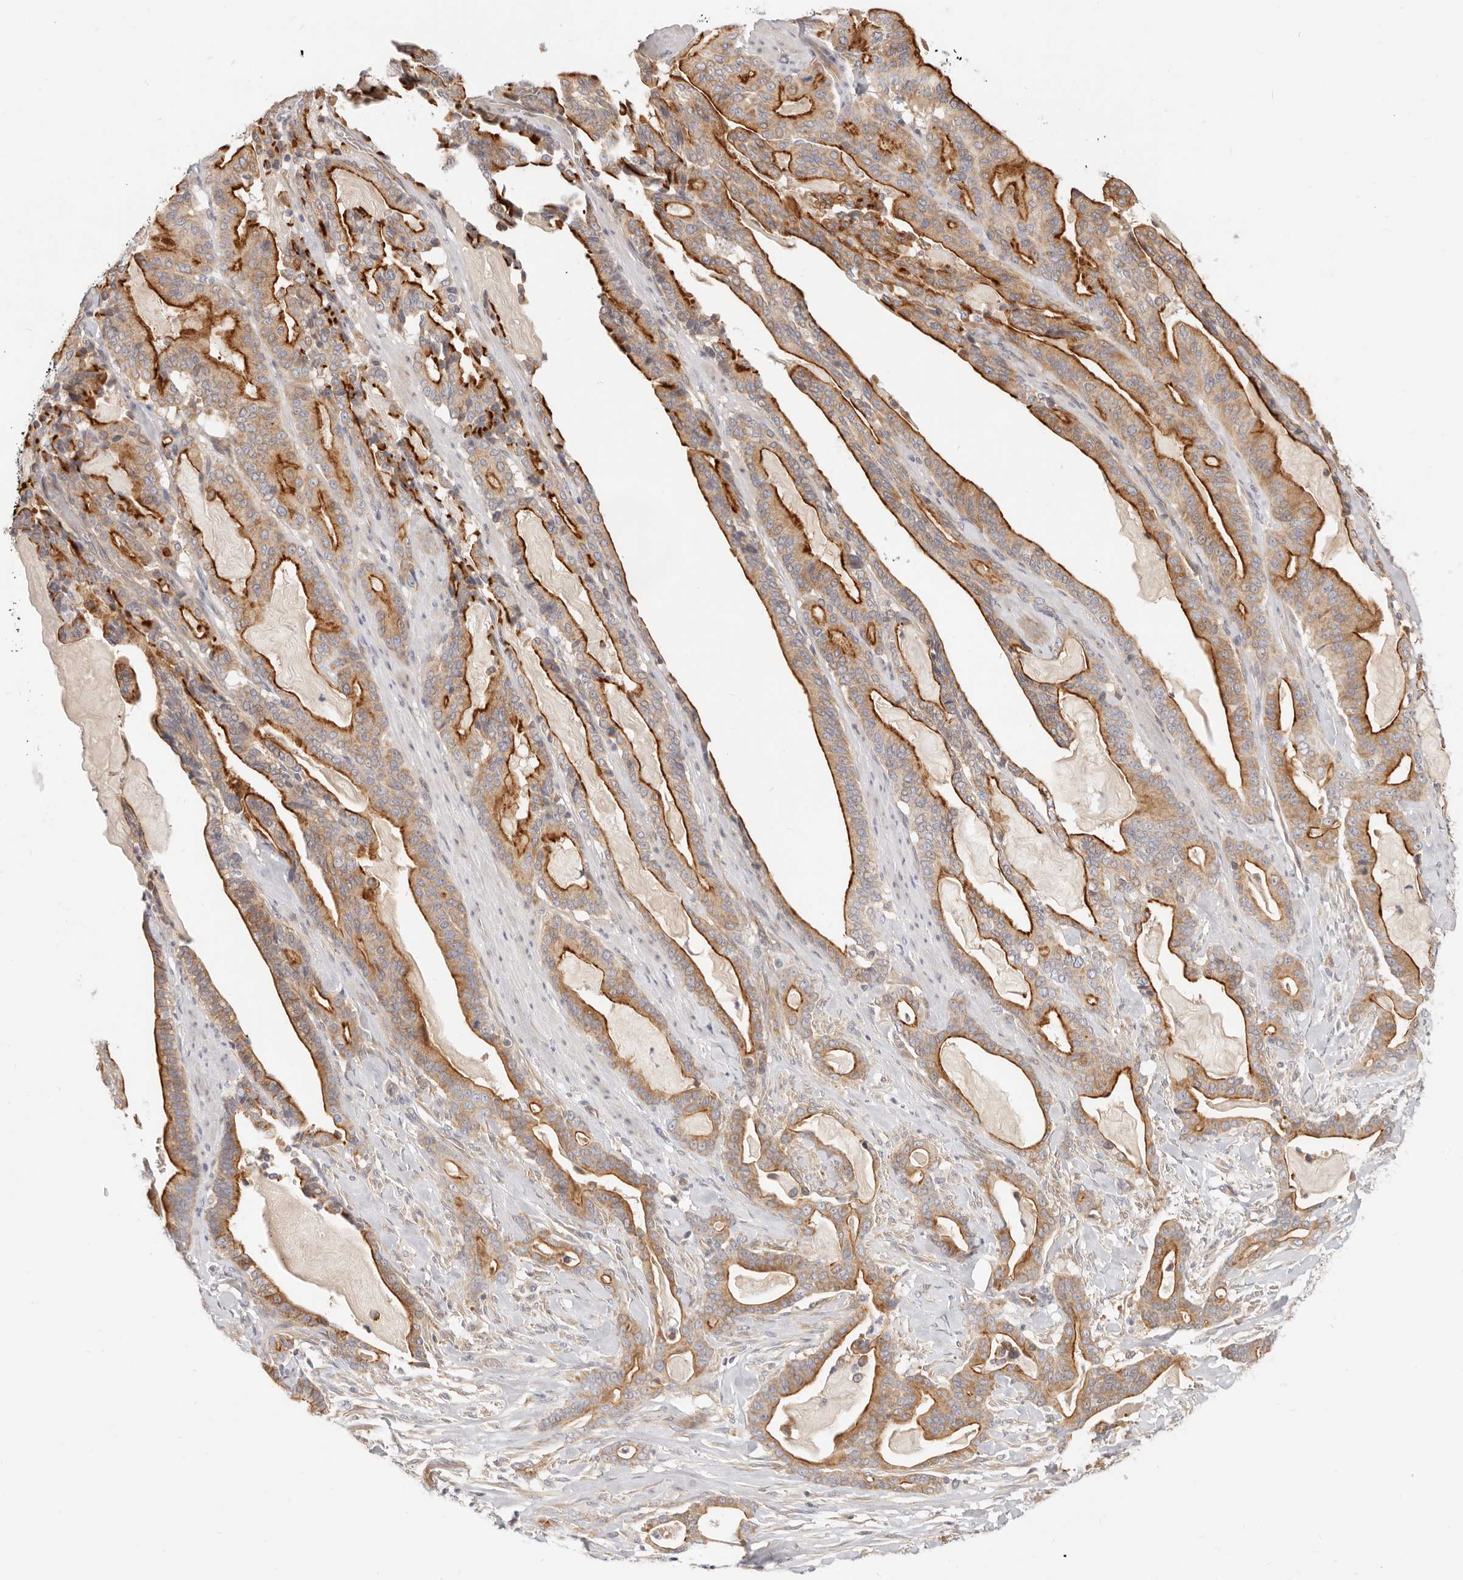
{"staining": {"intensity": "strong", "quantity": "25%-75%", "location": "cytoplasmic/membranous"}, "tissue": "pancreatic cancer", "cell_type": "Tumor cells", "image_type": "cancer", "snomed": [{"axis": "morphology", "description": "Adenocarcinoma, NOS"}, {"axis": "topography", "description": "Pancreas"}], "caption": "Approximately 25%-75% of tumor cells in adenocarcinoma (pancreatic) reveal strong cytoplasmic/membranous protein expression as visualized by brown immunohistochemical staining.", "gene": "LTB4R2", "patient": {"sex": "male", "age": 63}}